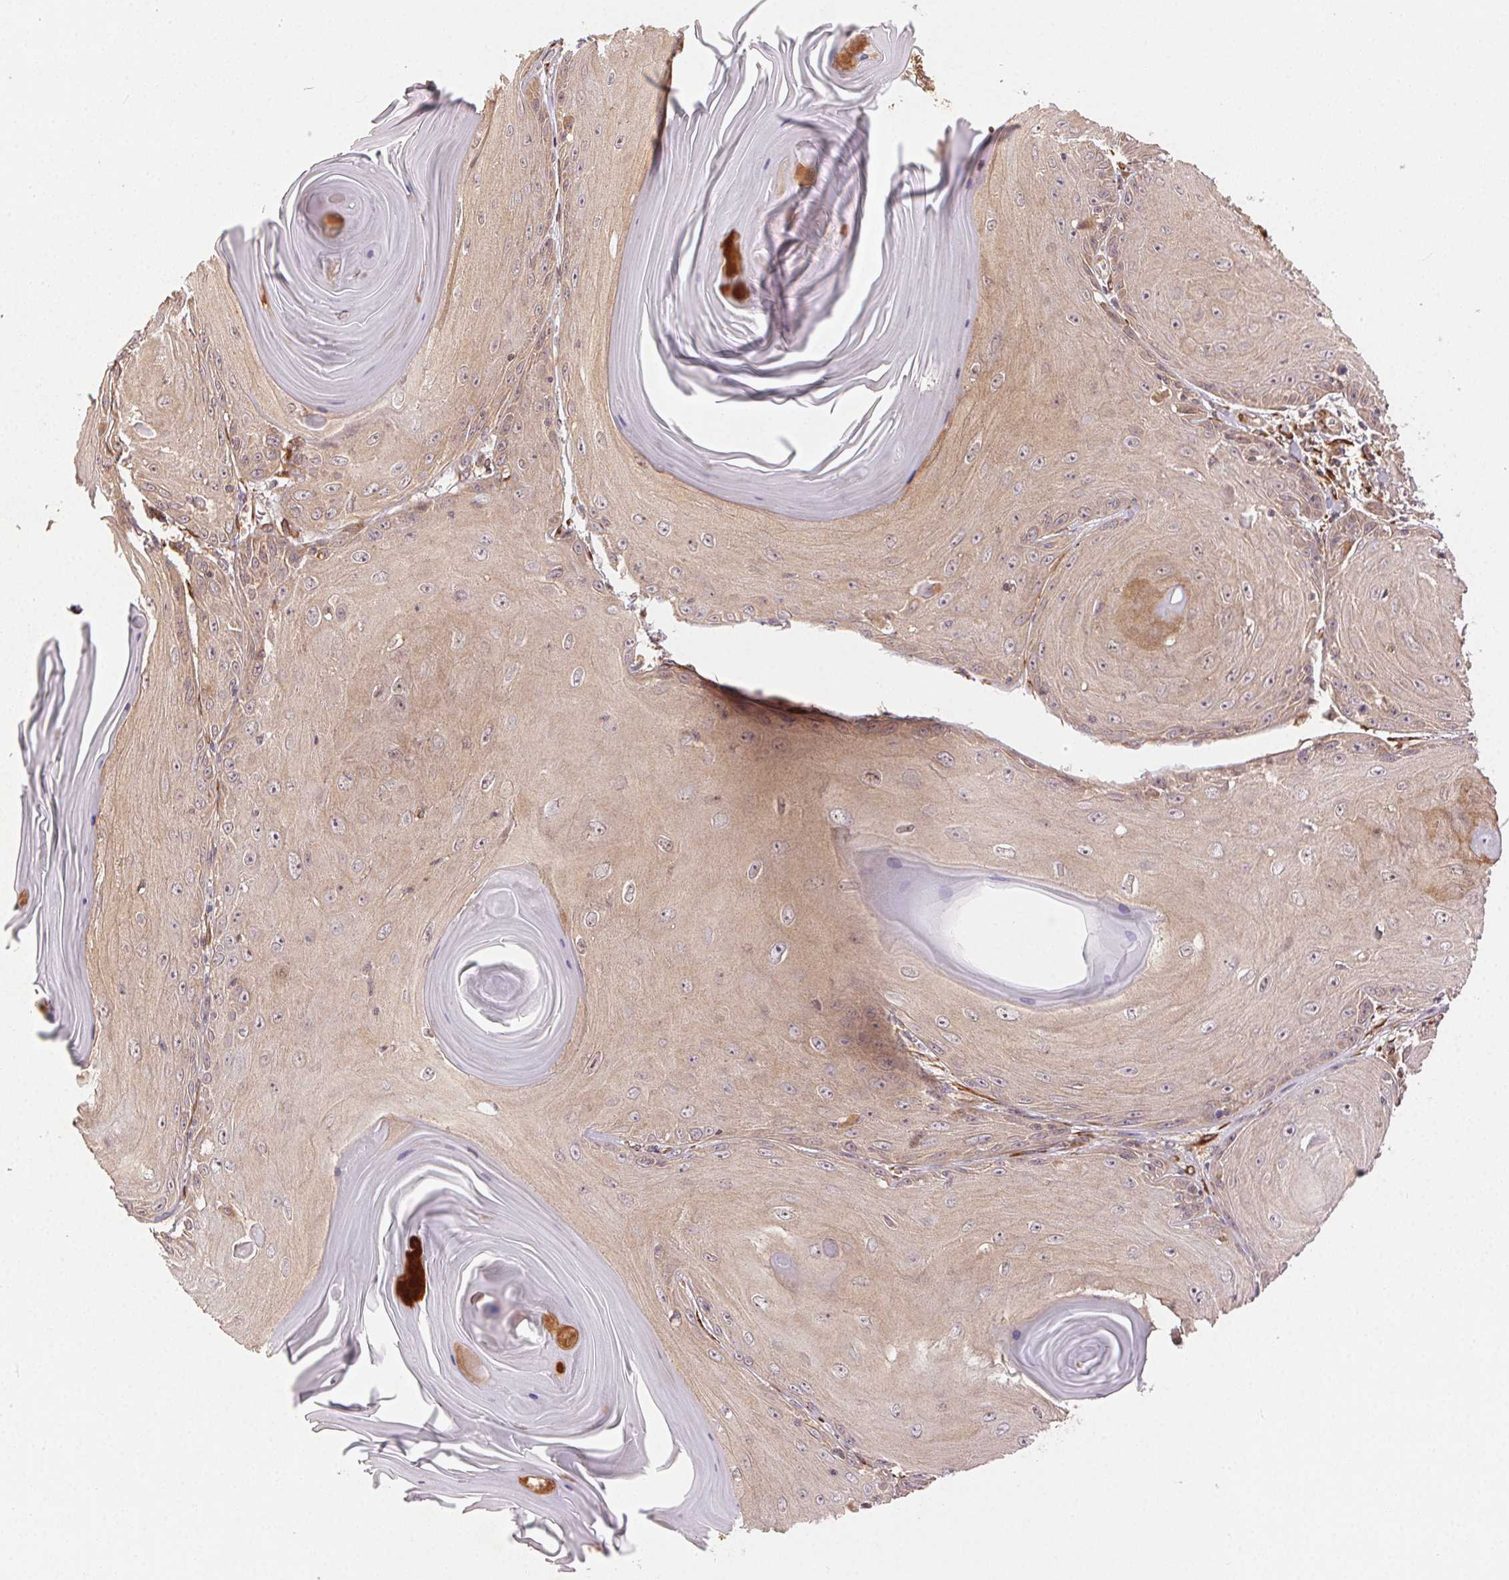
{"staining": {"intensity": "weak", "quantity": ">75%", "location": "cytoplasmic/membranous"}, "tissue": "skin cancer", "cell_type": "Tumor cells", "image_type": "cancer", "snomed": [{"axis": "morphology", "description": "Squamous cell carcinoma, NOS"}, {"axis": "topography", "description": "Skin"}, {"axis": "topography", "description": "Vulva"}], "caption": "Skin cancer (squamous cell carcinoma) tissue reveals weak cytoplasmic/membranous expression in about >75% of tumor cells The protein is stained brown, and the nuclei are stained in blue (DAB (3,3'-diaminobenzidine) IHC with brightfield microscopy, high magnification).", "gene": "KLHL15", "patient": {"sex": "female", "age": 85}}